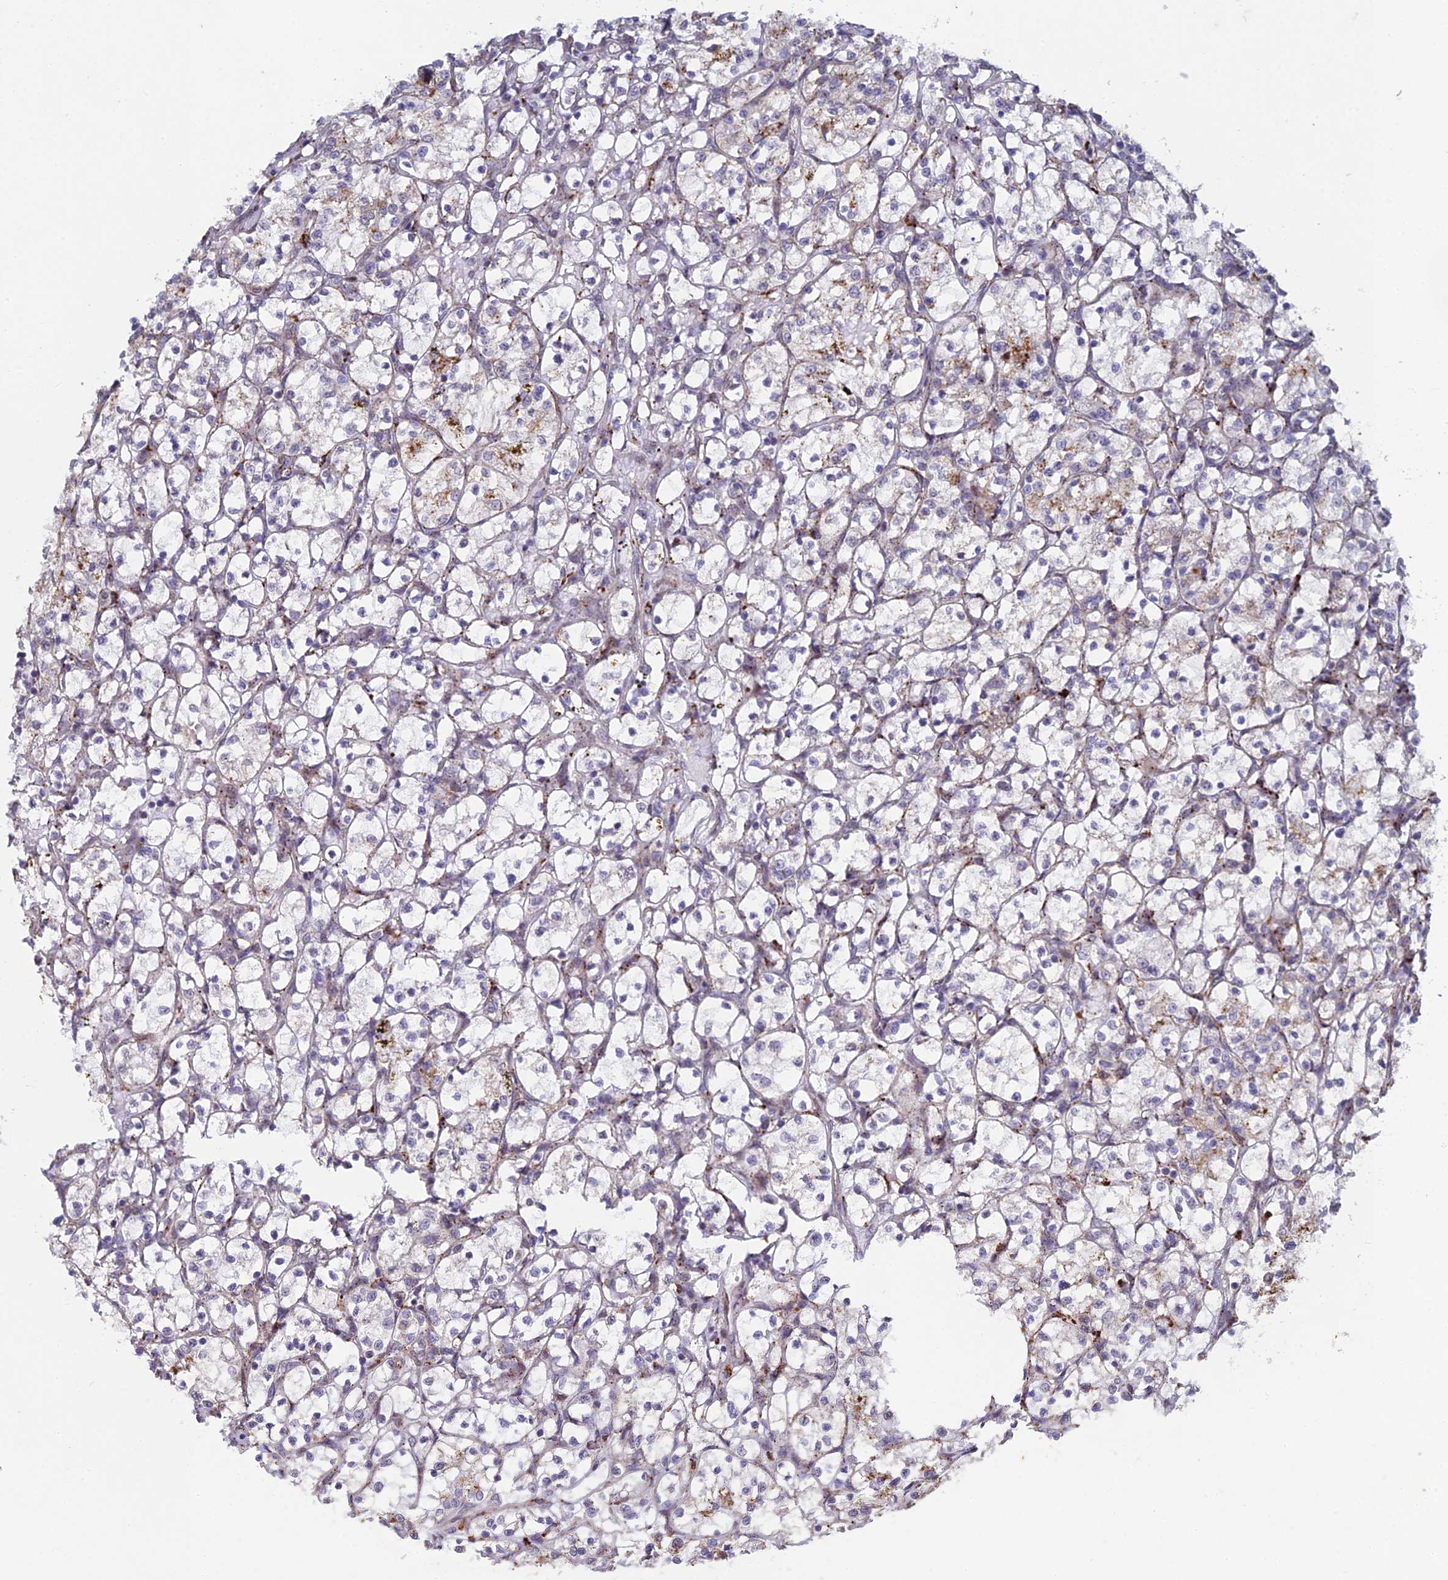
{"staining": {"intensity": "negative", "quantity": "none", "location": "none"}, "tissue": "renal cancer", "cell_type": "Tumor cells", "image_type": "cancer", "snomed": [{"axis": "morphology", "description": "Adenocarcinoma, NOS"}, {"axis": "topography", "description": "Kidney"}], "caption": "Adenocarcinoma (renal) stained for a protein using immunohistochemistry (IHC) shows no expression tumor cells.", "gene": "FOXS1", "patient": {"sex": "female", "age": 69}}